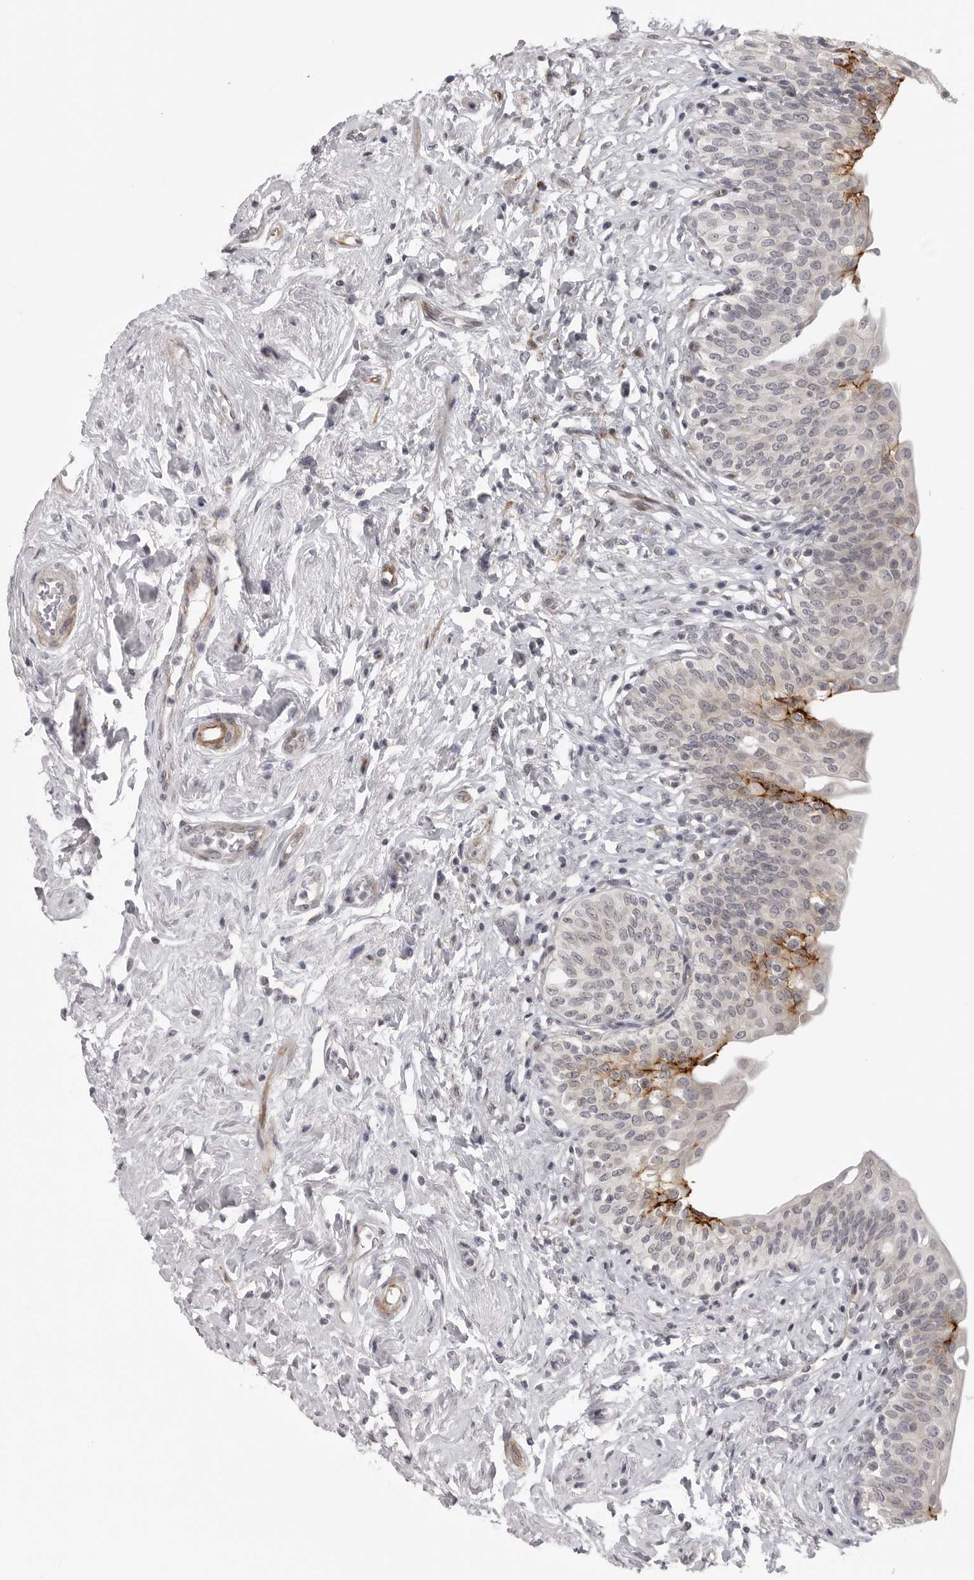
{"staining": {"intensity": "strong", "quantity": "<25%", "location": "cytoplasmic/membranous"}, "tissue": "urinary bladder", "cell_type": "Urothelial cells", "image_type": "normal", "snomed": [{"axis": "morphology", "description": "Normal tissue, NOS"}, {"axis": "topography", "description": "Urinary bladder"}], "caption": "Brown immunohistochemical staining in benign urinary bladder displays strong cytoplasmic/membranous expression in about <25% of urothelial cells. Nuclei are stained in blue.", "gene": "TUT4", "patient": {"sex": "male", "age": 83}}